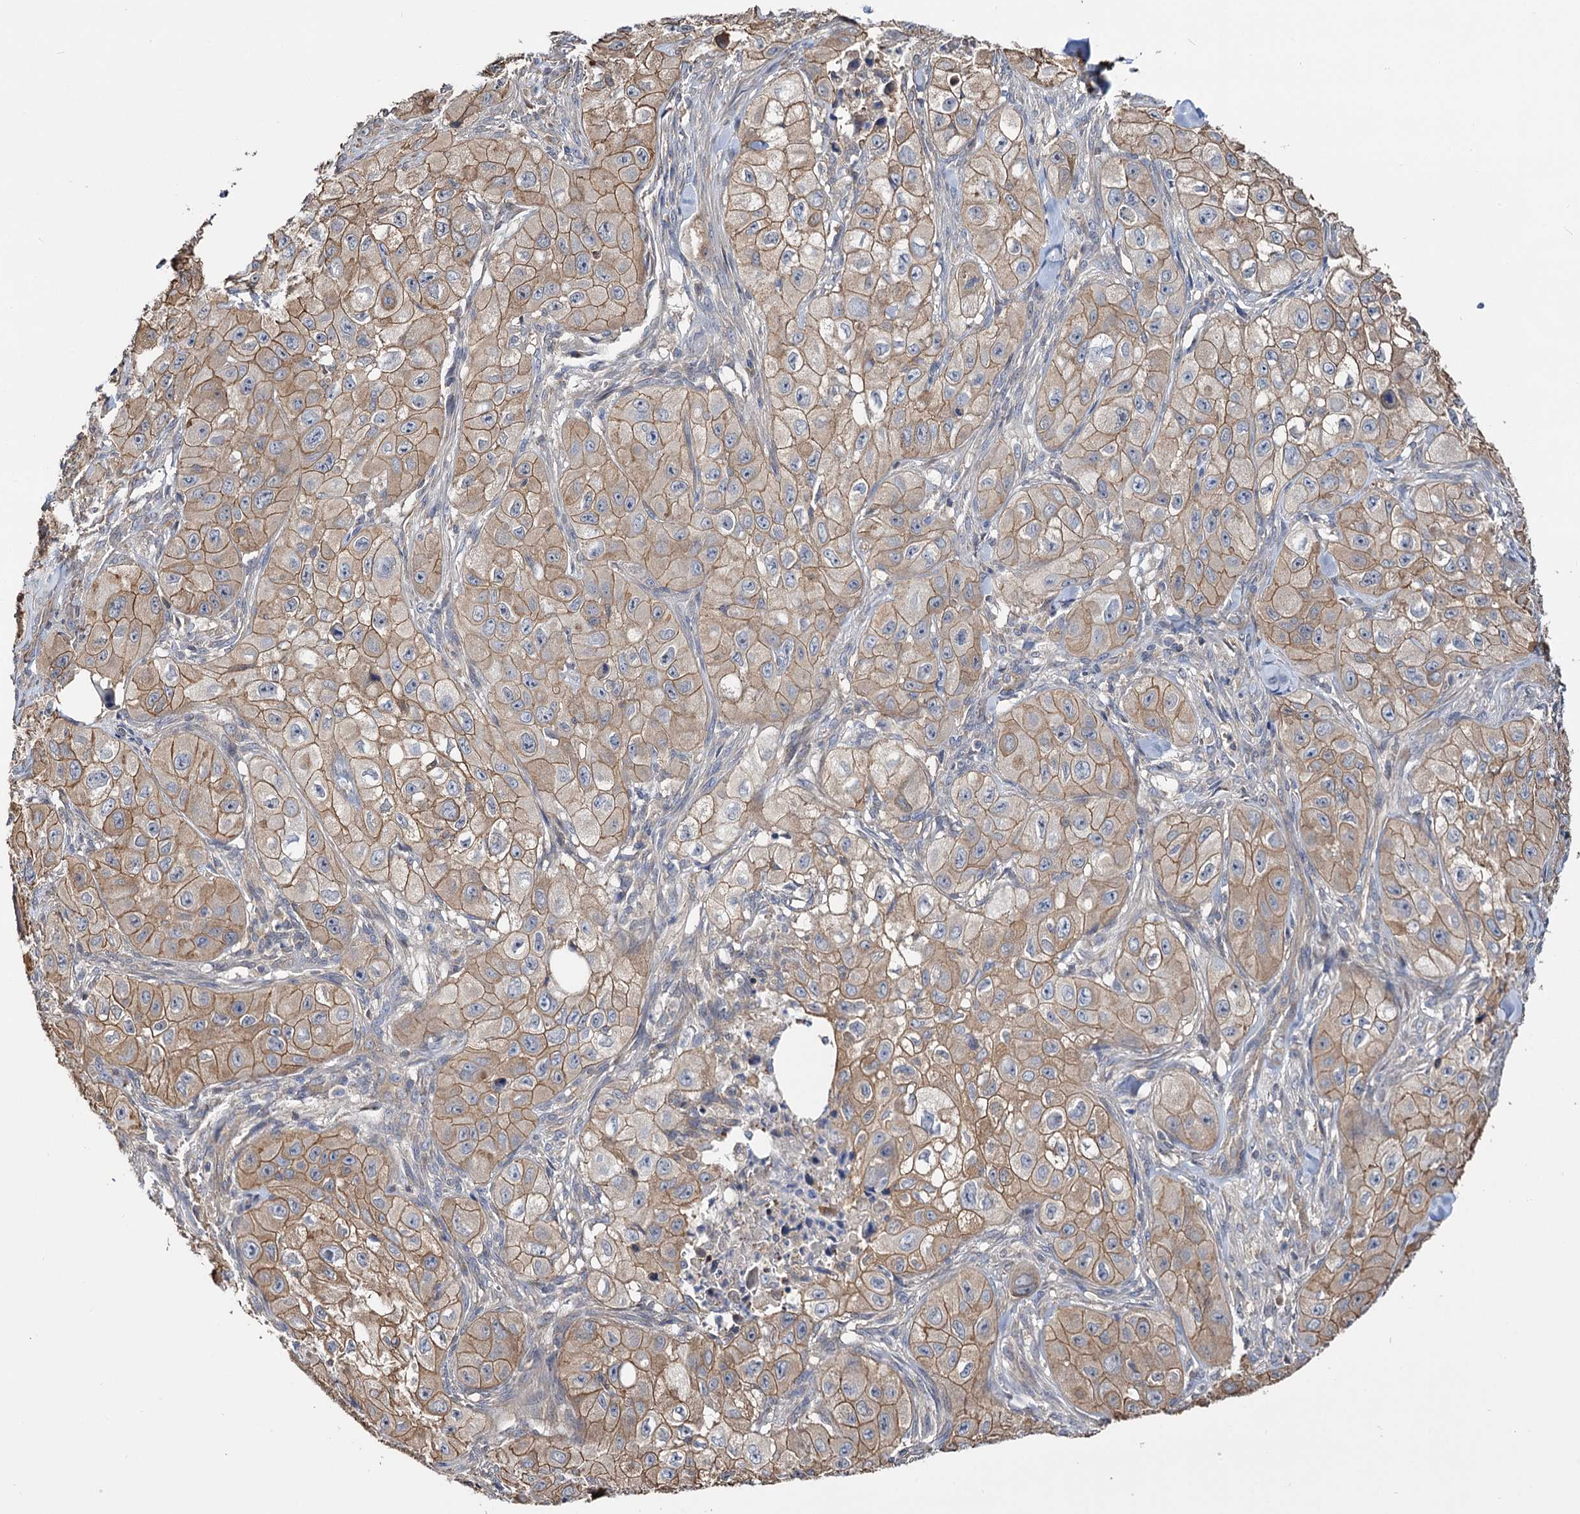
{"staining": {"intensity": "moderate", "quantity": ">75%", "location": "cytoplasmic/membranous"}, "tissue": "skin cancer", "cell_type": "Tumor cells", "image_type": "cancer", "snomed": [{"axis": "morphology", "description": "Squamous cell carcinoma, NOS"}, {"axis": "topography", "description": "Skin"}, {"axis": "topography", "description": "Subcutis"}], "caption": "A micrograph showing moderate cytoplasmic/membranous staining in about >75% of tumor cells in squamous cell carcinoma (skin), as visualized by brown immunohistochemical staining.", "gene": "IDI1", "patient": {"sex": "male", "age": 73}}